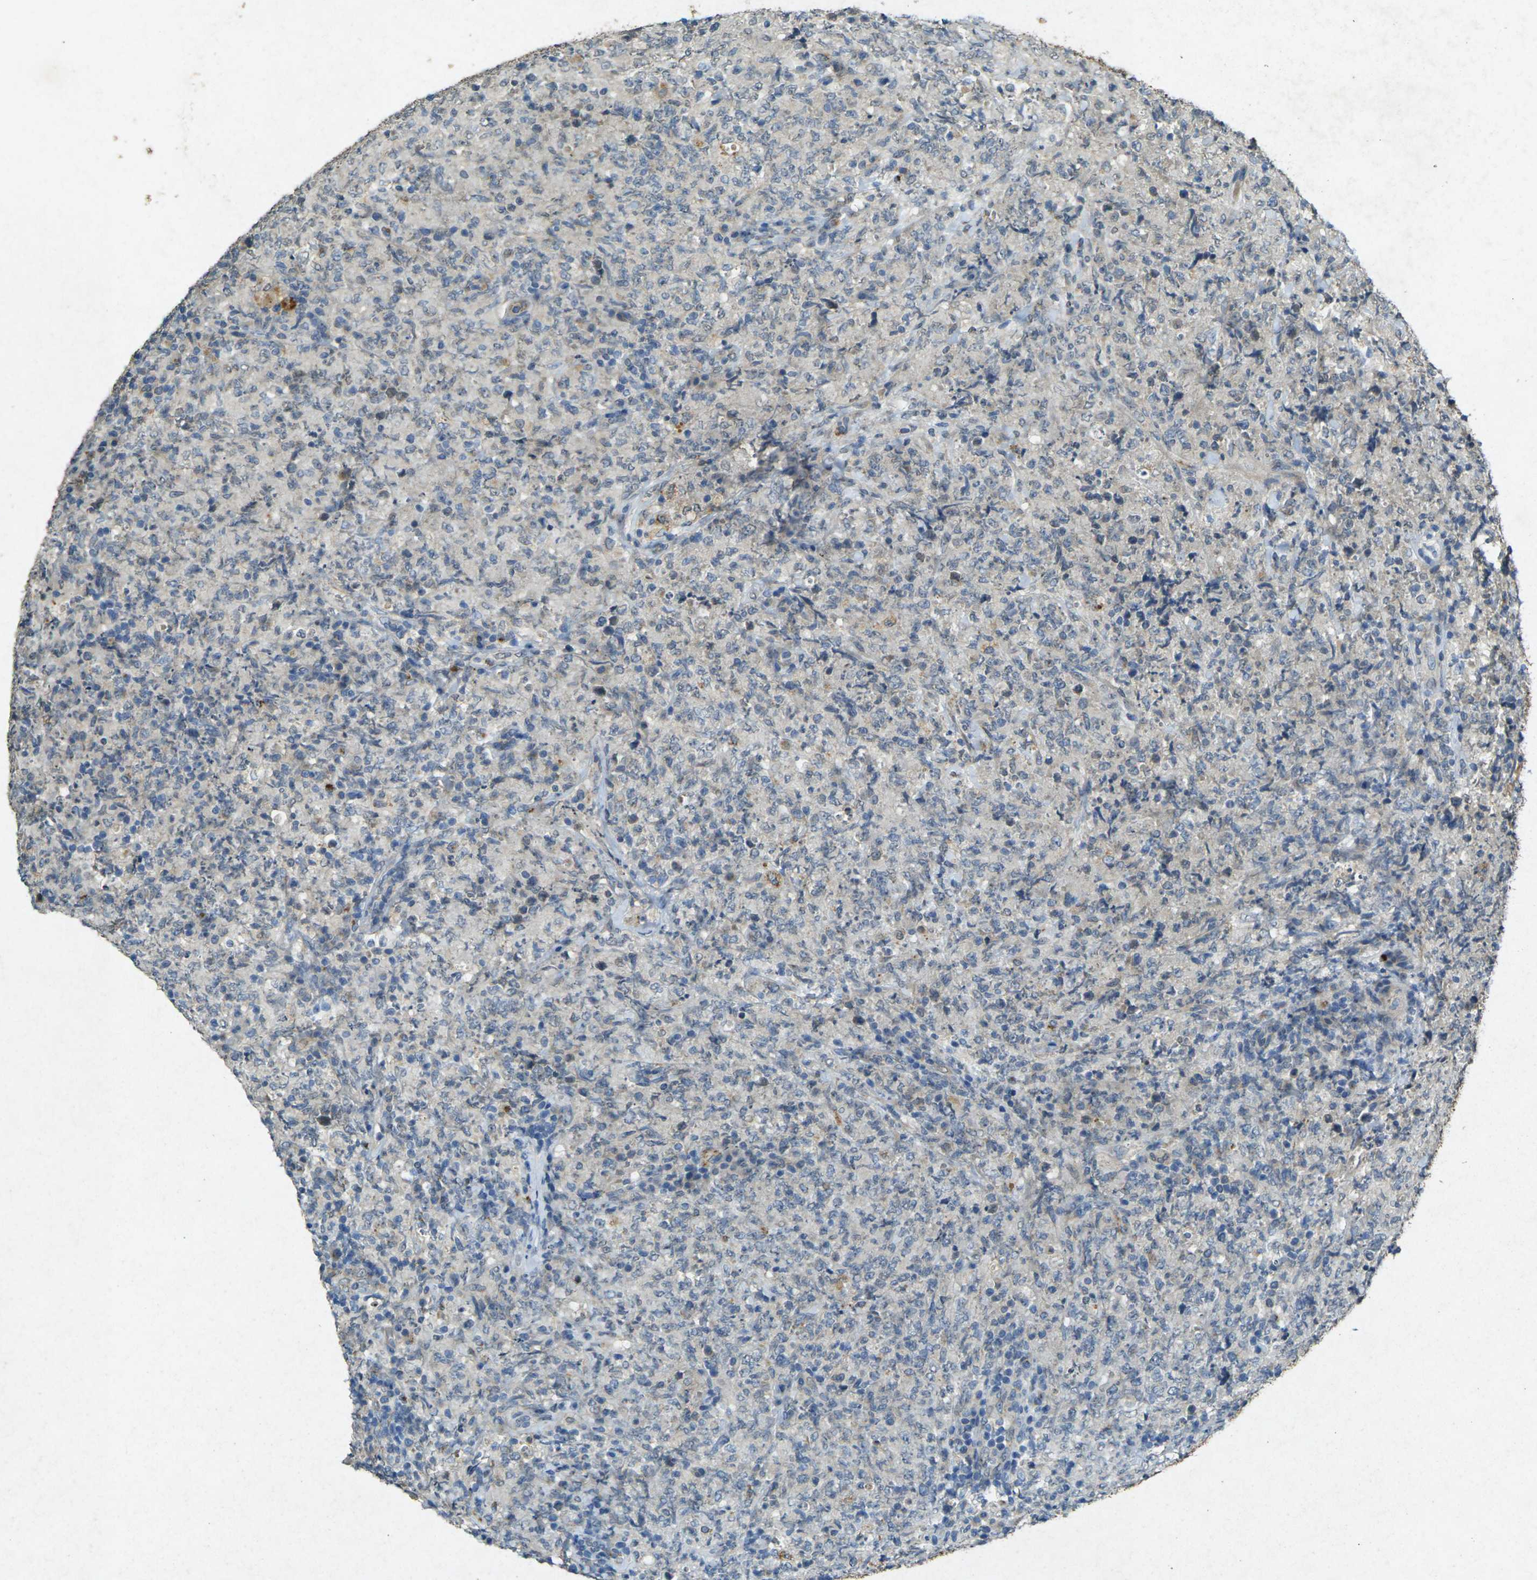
{"staining": {"intensity": "moderate", "quantity": "<25%", "location": "cytoplasmic/membranous"}, "tissue": "lymphoma", "cell_type": "Tumor cells", "image_type": "cancer", "snomed": [{"axis": "morphology", "description": "Malignant lymphoma, non-Hodgkin's type, High grade"}, {"axis": "topography", "description": "Tonsil"}], "caption": "Immunohistochemistry photomicrograph of human malignant lymphoma, non-Hodgkin's type (high-grade) stained for a protein (brown), which displays low levels of moderate cytoplasmic/membranous expression in approximately <25% of tumor cells.", "gene": "RGMA", "patient": {"sex": "female", "age": 36}}